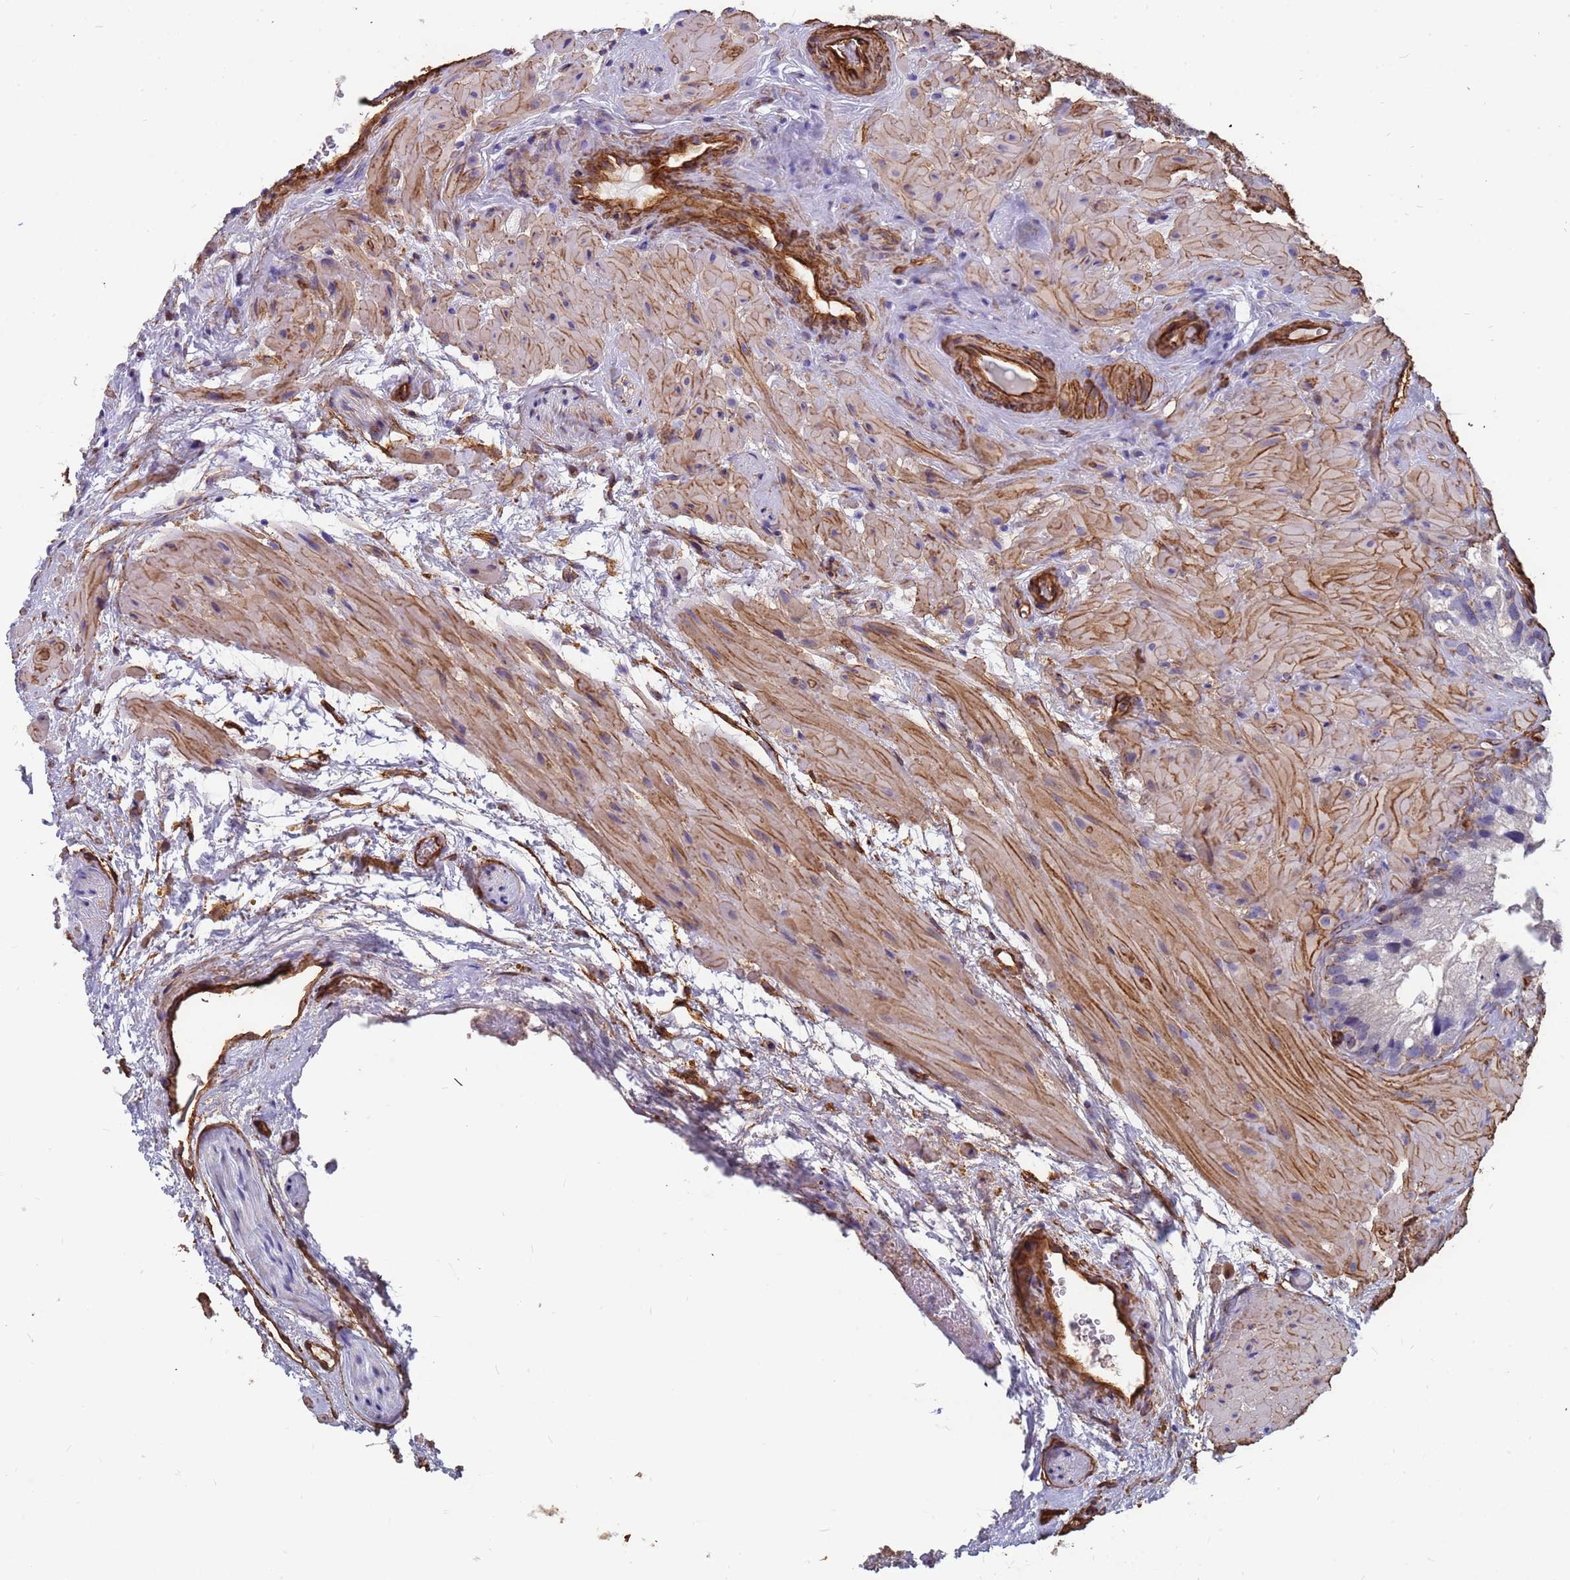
{"staining": {"intensity": "negative", "quantity": "none", "location": "none"}, "tissue": "seminal vesicle", "cell_type": "Glandular cells", "image_type": "normal", "snomed": [{"axis": "morphology", "description": "Normal tissue, NOS"}, {"axis": "topography", "description": "Prostate"}, {"axis": "topography", "description": "Seminal veicle"}], "caption": "Immunohistochemistry (IHC) photomicrograph of normal human seminal vesicle stained for a protein (brown), which displays no staining in glandular cells.", "gene": "EHD2", "patient": {"sex": "male", "age": 68}}